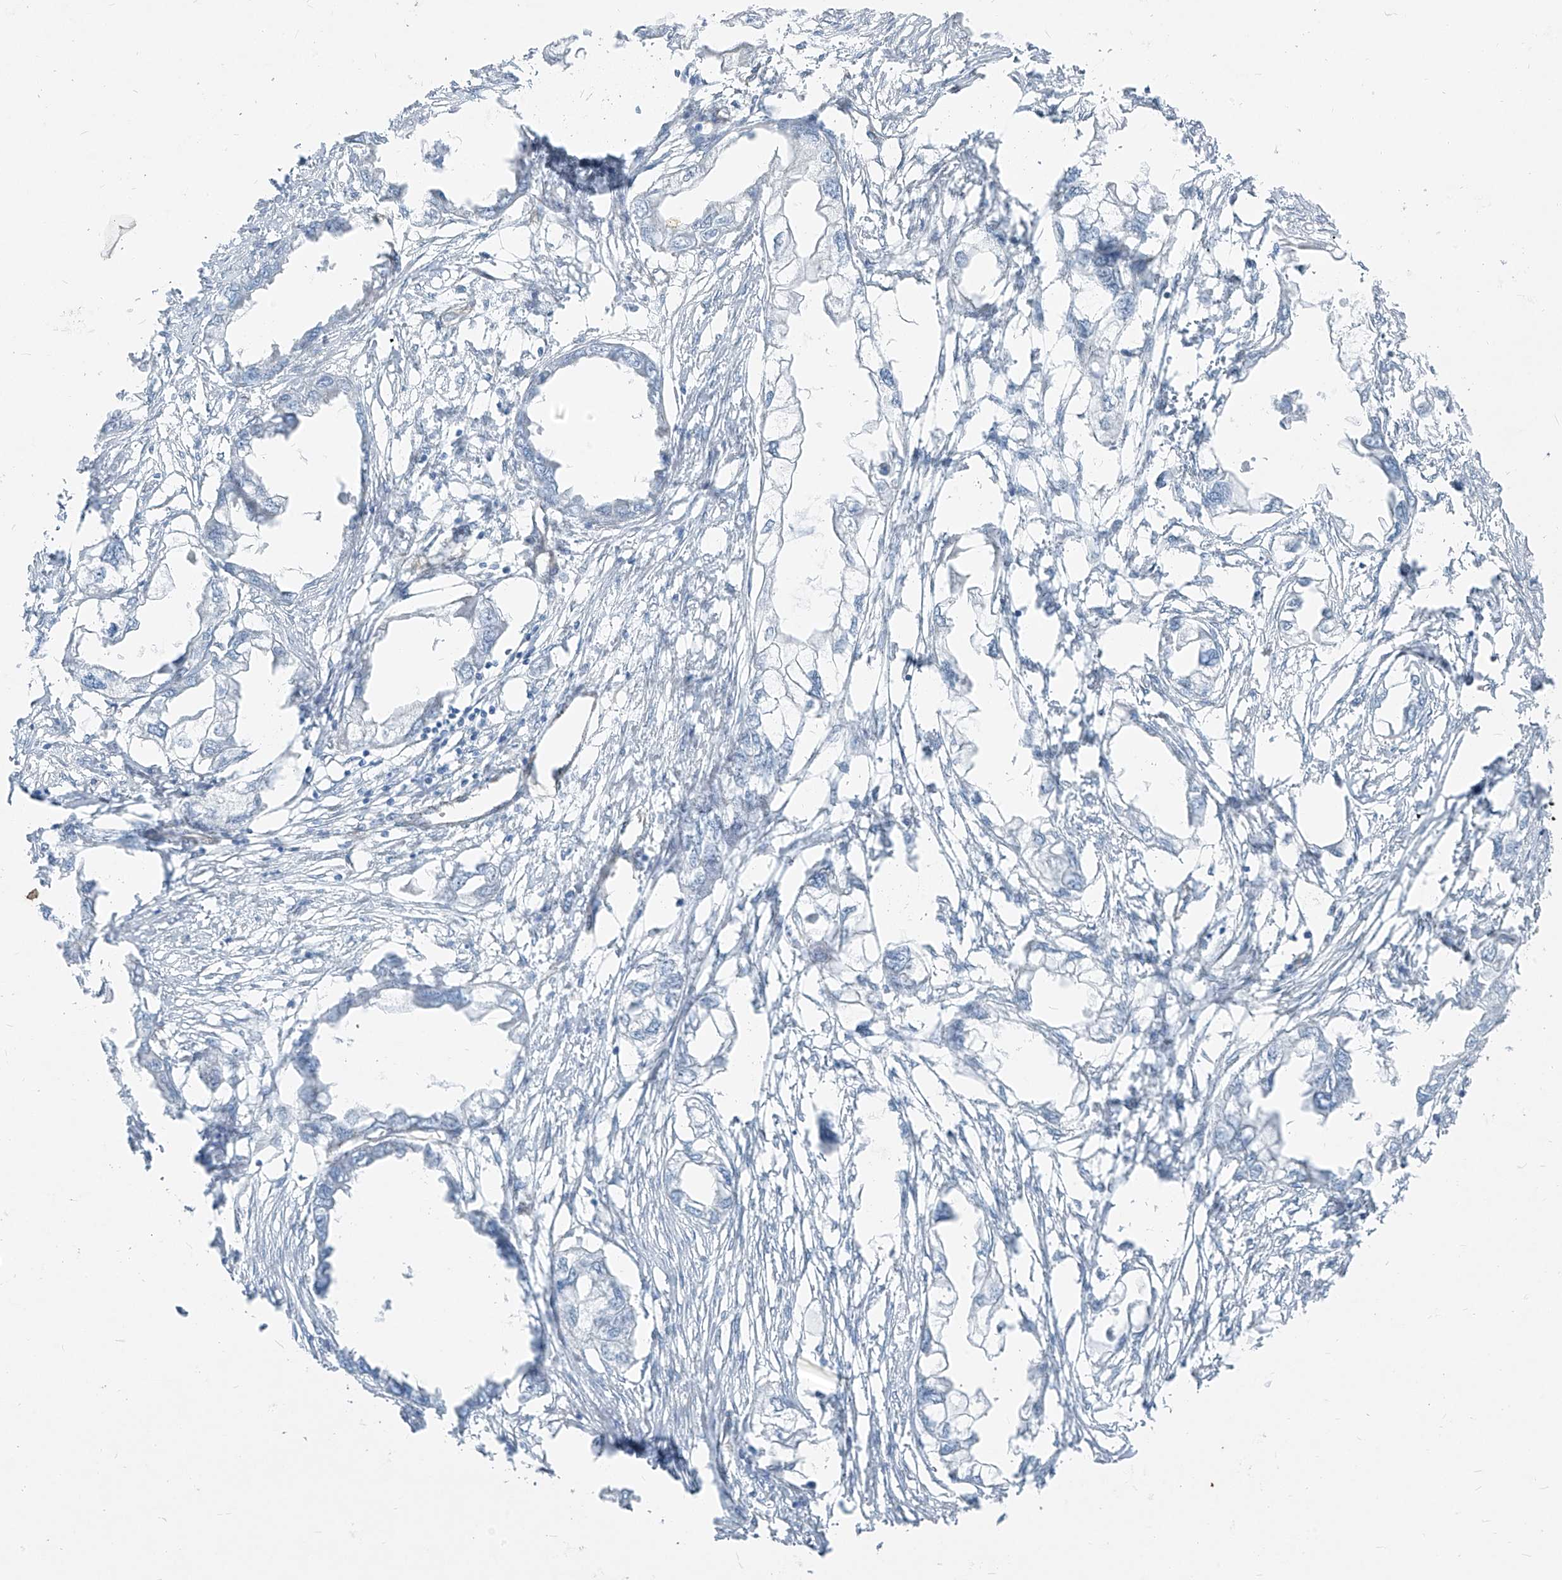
{"staining": {"intensity": "negative", "quantity": "none", "location": "none"}, "tissue": "endometrial cancer", "cell_type": "Tumor cells", "image_type": "cancer", "snomed": [{"axis": "morphology", "description": "Adenocarcinoma, NOS"}, {"axis": "morphology", "description": "Adenocarcinoma, metastatic, NOS"}, {"axis": "topography", "description": "Adipose tissue"}, {"axis": "topography", "description": "Endometrium"}], "caption": "A histopathology image of endometrial metastatic adenocarcinoma stained for a protein displays no brown staining in tumor cells.", "gene": "TNS2", "patient": {"sex": "female", "age": 67}}